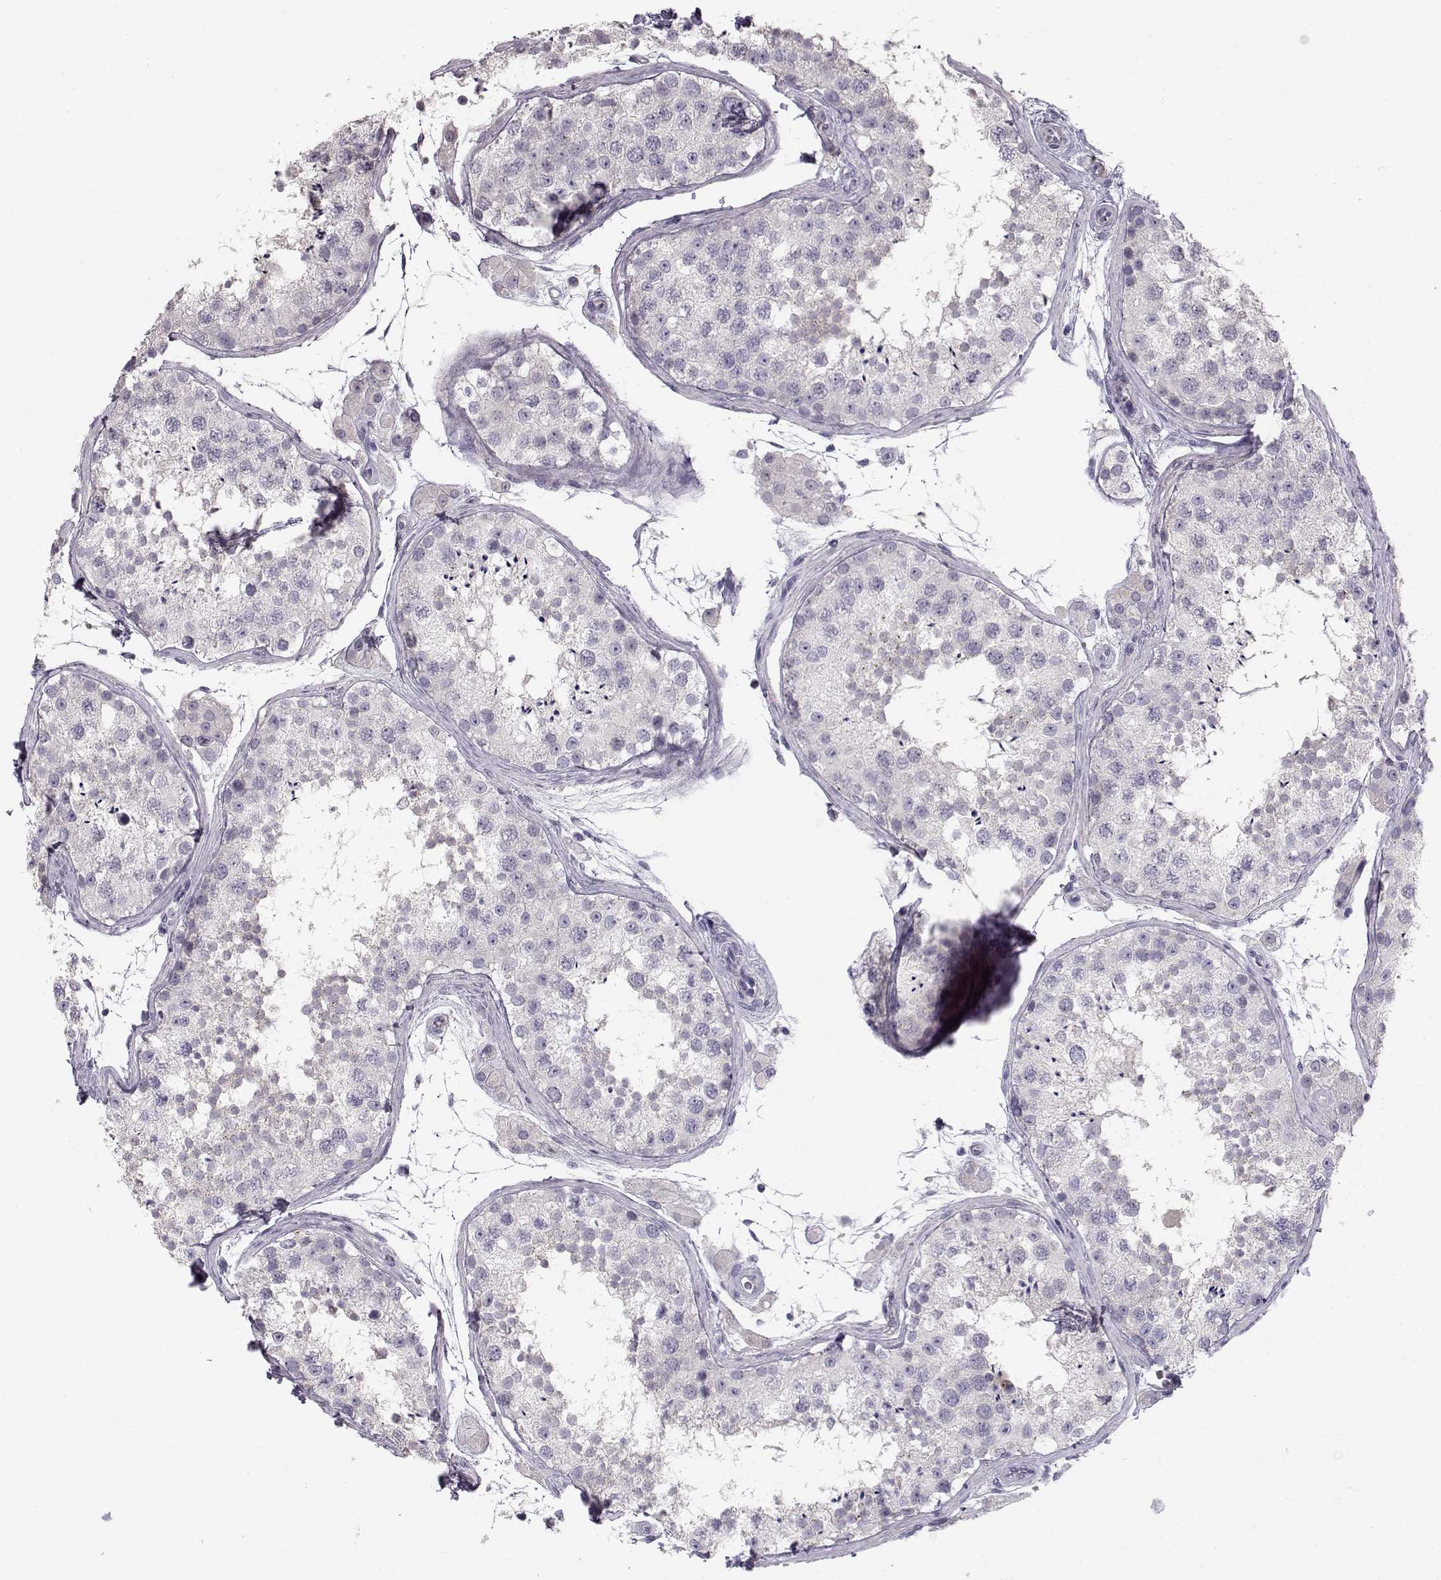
{"staining": {"intensity": "negative", "quantity": "none", "location": "none"}, "tissue": "testis", "cell_type": "Cells in seminiferous ducts", "image_type": "normal", "snomed": [{"axis": "morphology", "description": "Normal tissue, NOS"}, {"axis": "topography", "description": "Testis"}], "caption": "This is a micrograph of immunohistochemistry (IHC) staining of benign testis, which shows no expression in cells in seminiferous ducts. The staining is performed using DAB brown chromogen with nuclei counter-stained in using hematoxylin.", "gene": "GRK1", "patient": {"sex": "male", "age": 41}}